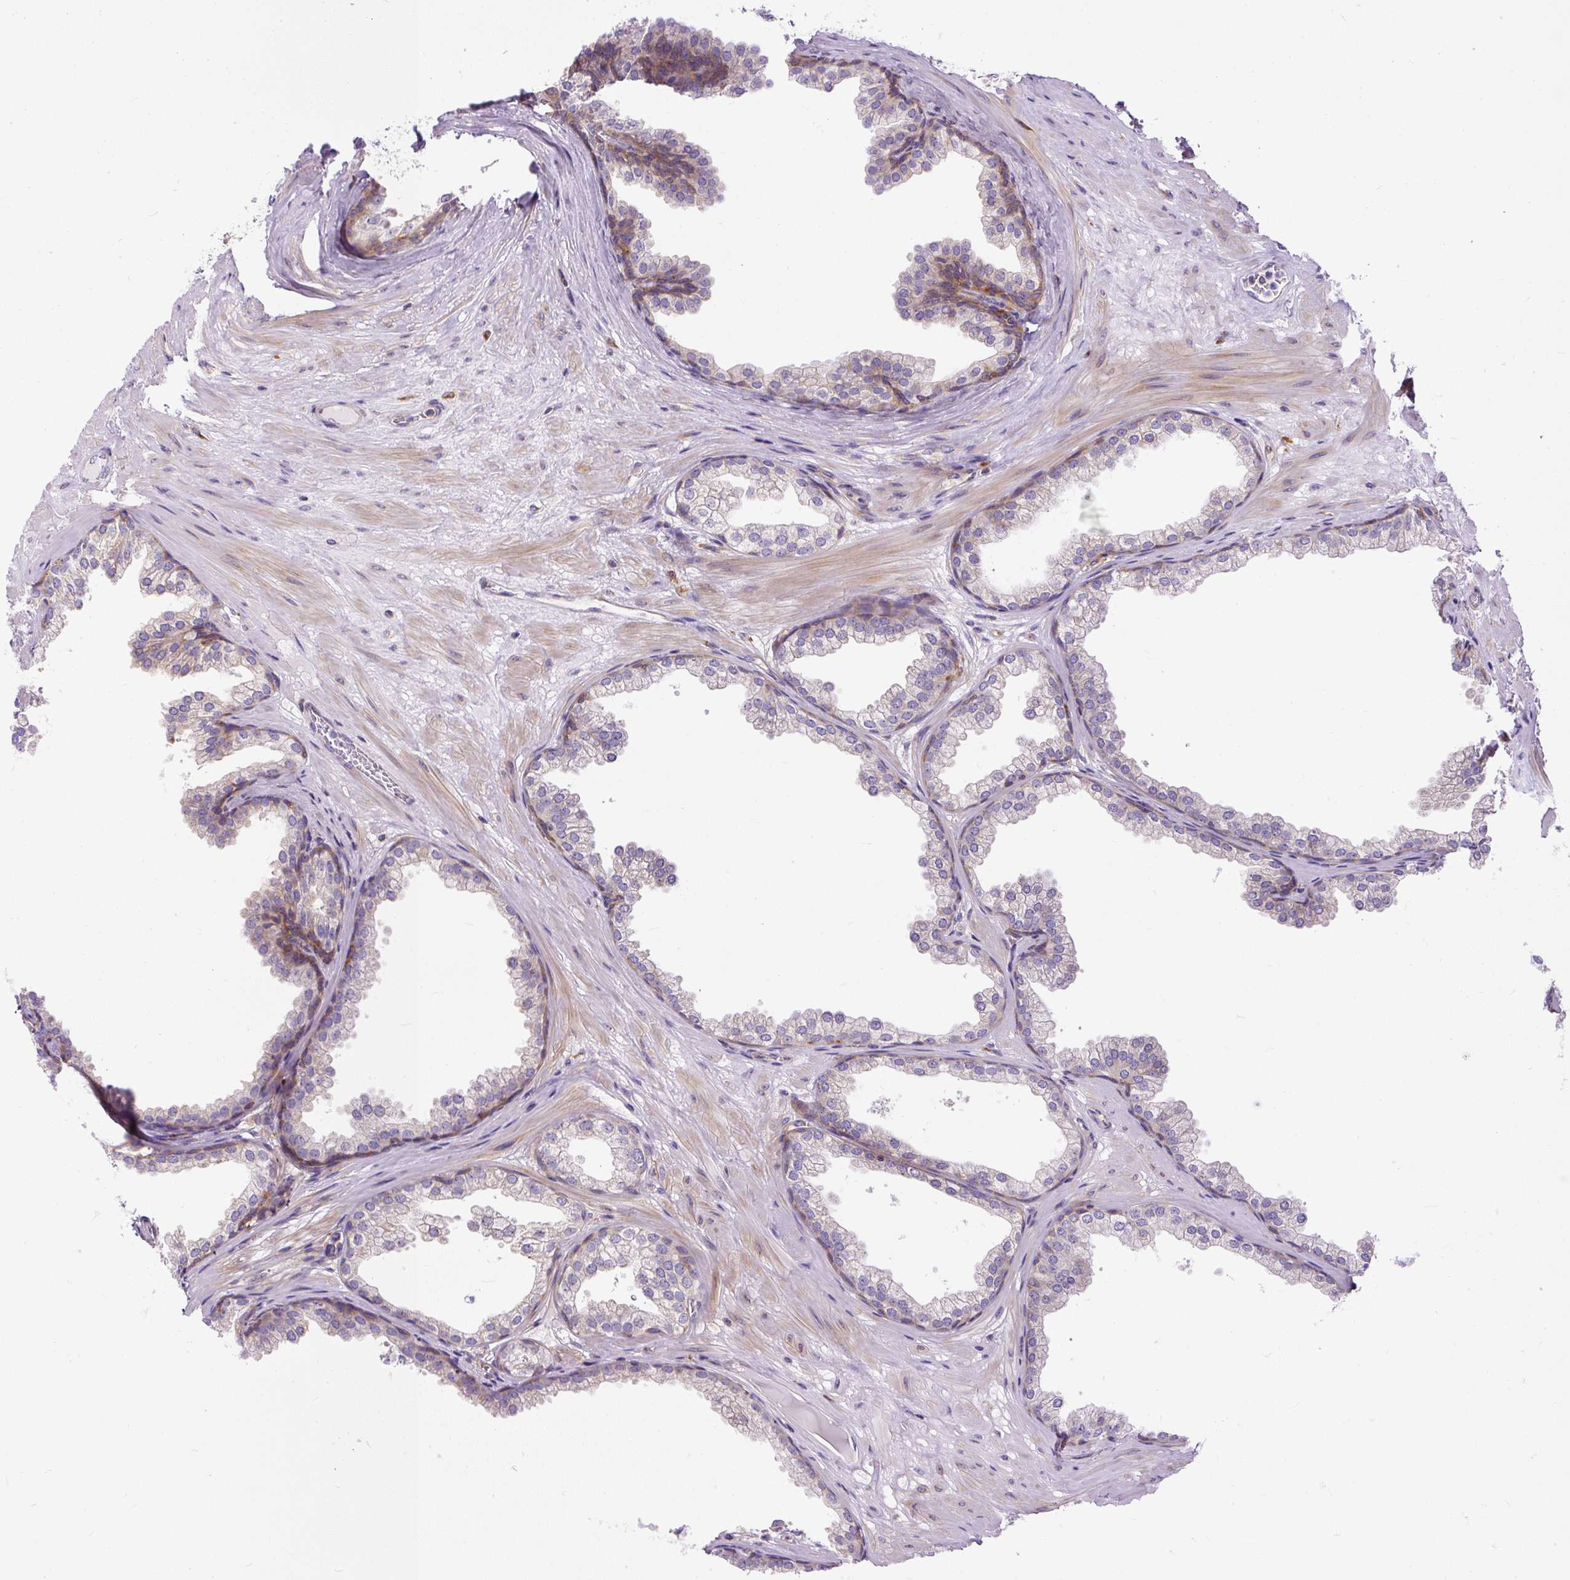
{"staining": {"intensity": "moderate", "quantity": "<25%", "location": "cytoplasmic/membranous"}, "tissue": "prostate", "cell_type": "Glandular cells", "image_type": "normal", "snomed": [{"axis": "morphology", "description": "Normal tissue, NOS"}, {"axis": "topography", "description": "Prostate"}], "caption": "Human prostate stained for a protein (brown) demonstrates moderate cytoplasmic/membranous positive positivity in about <25% of glandular cells.", "gene": "MAP1S", "patient": {"sex": "male", "age": 37}}